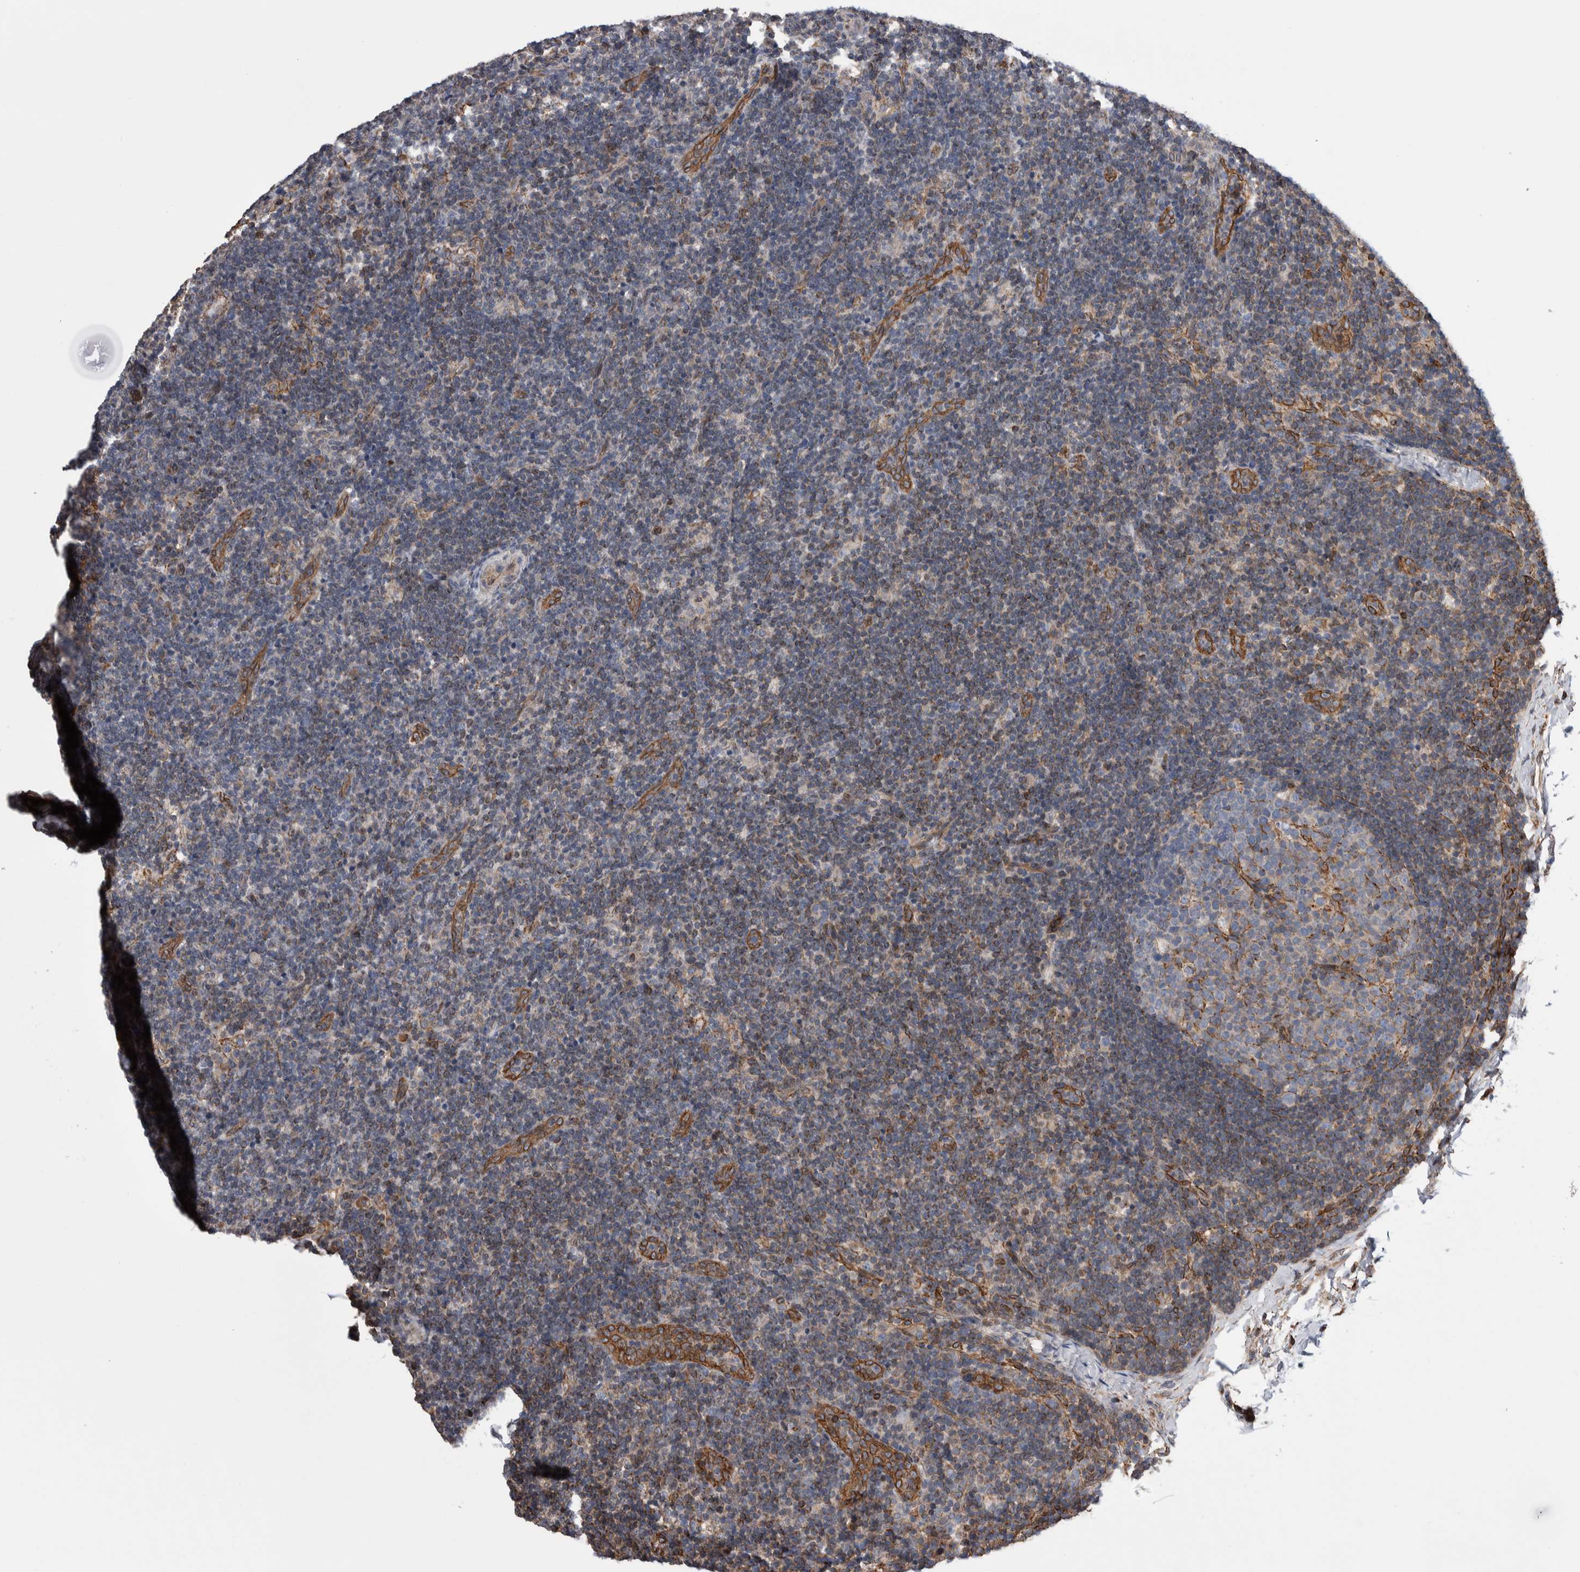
{"staining": {"intensity": "moderate", "quantity": "<25%", "location": "cytoplasmic/membranous"}, "tissue": "lymph node", "cell_type": "Germinal center cells", "image_type": "normal", "snomed": [{"axis": "morphology", "description": "Normal tissue, NOS"}, {"axis": "topography", "description": "Lymph node"}], "caption": "A micrograph showing moderate cytoplasmic/membranous positivity in approximately <25% of germinal center cells in unremarkable lymph node, as visualized by brown immunohistochemical staining.", "gene": "KIF12", "patient": {"sex": "female", "age": 22}}